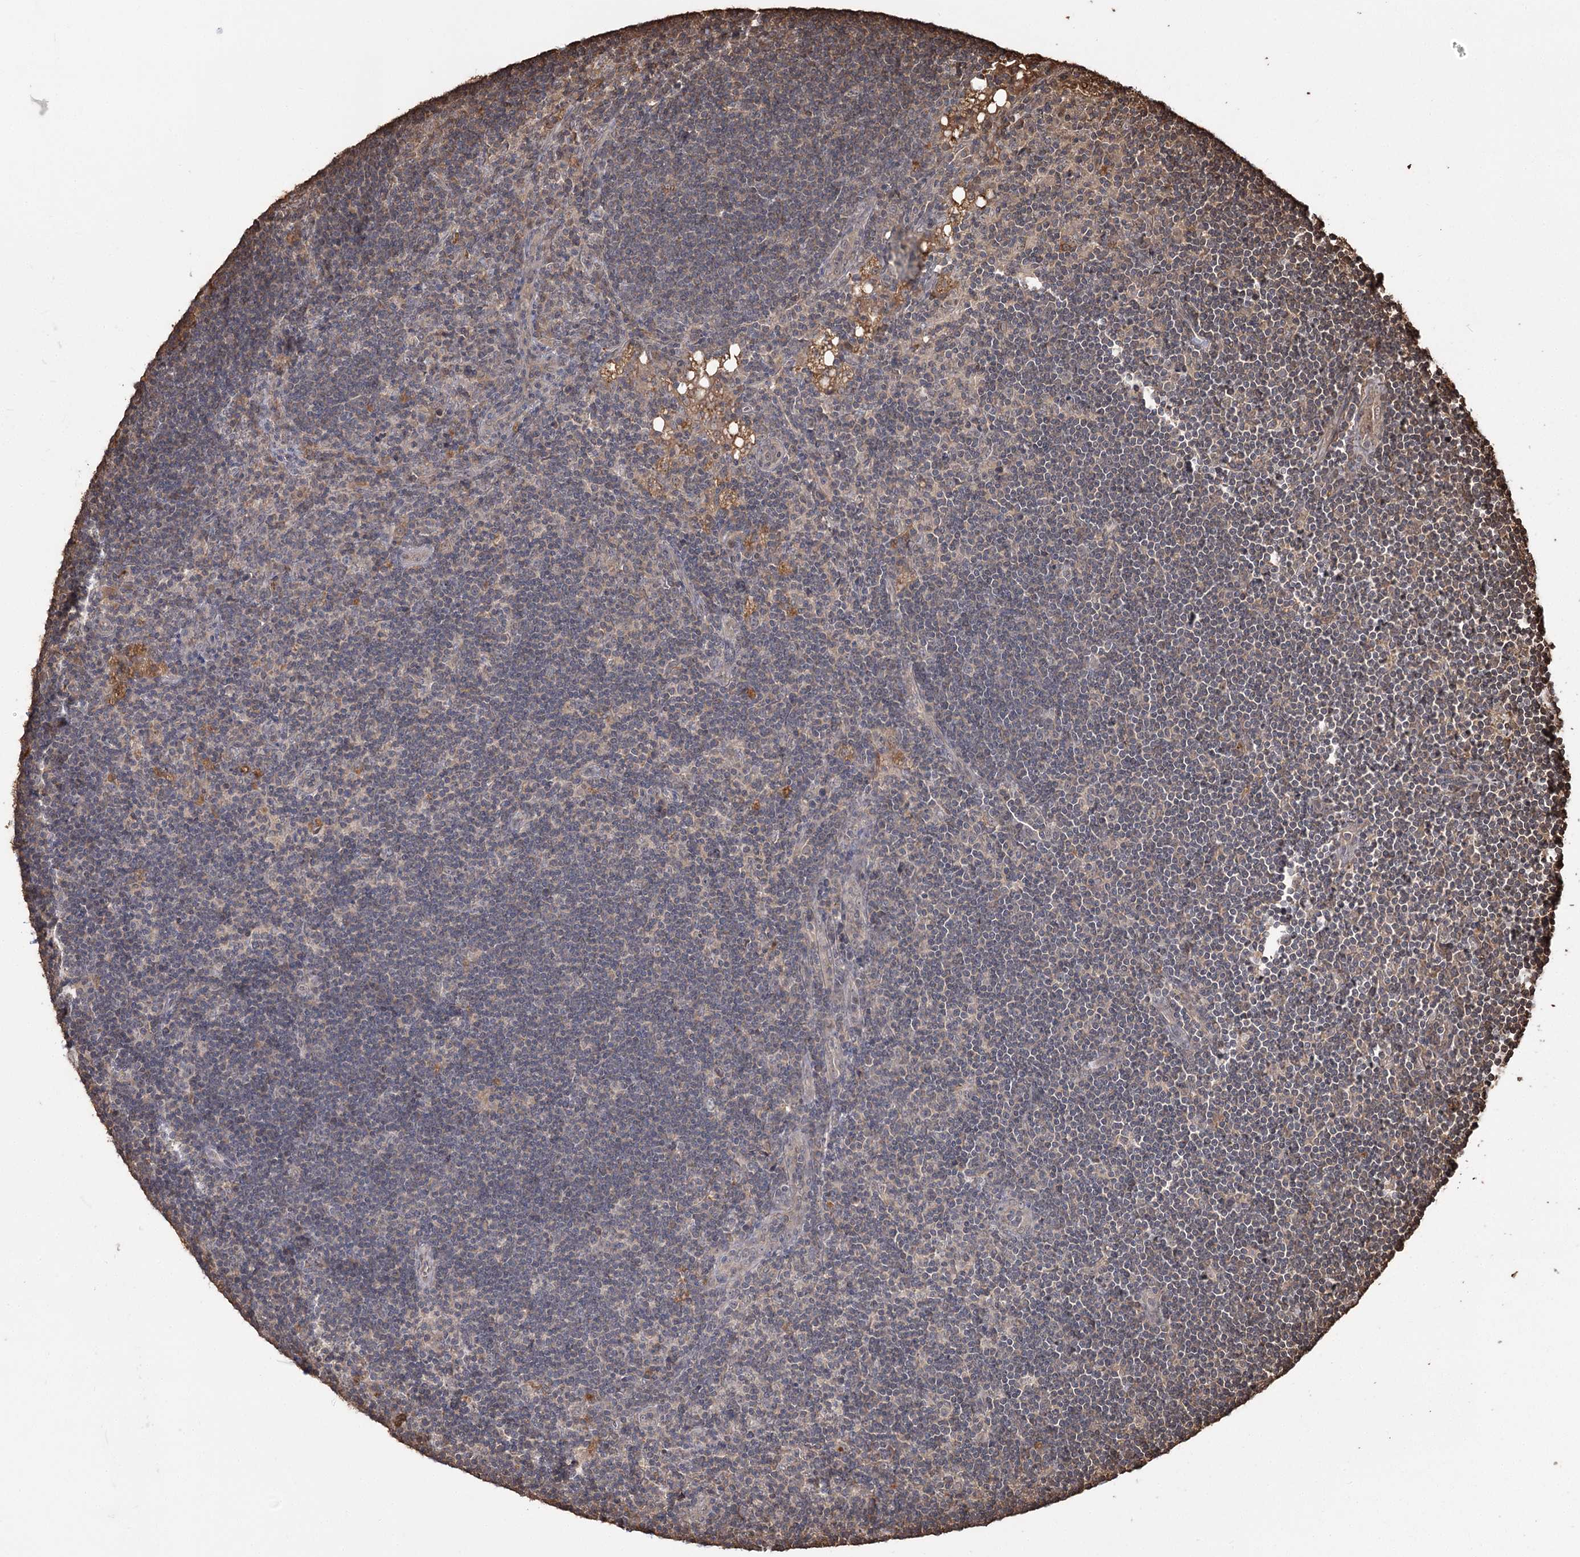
{"staining": {"intensity": "moderate", "quantity": "<25%", "location": "cytoplasmic/membranous"}, "tissue": "lymph node", "cell_type": "Non-germinal center cells", "image_type": "normal", "snomed": [{"axis": "morphology", "description": "Normal tissue, NOS"}, {"axis": "topography", "description": "Lymph node"}], "caption": "Immunohistochemical staining of unremarkable lymph node demonstrates moderate cytoplasmic/membranous protein expression in about <25% of non-germinal center cells. The protein of interest is stained brown, and the nuclei are stained in blue (DAB IHC with brightfield microscopy, high magnification).", "gene": "PLCH1", "patient": {"sex": "male", "age": 24}}